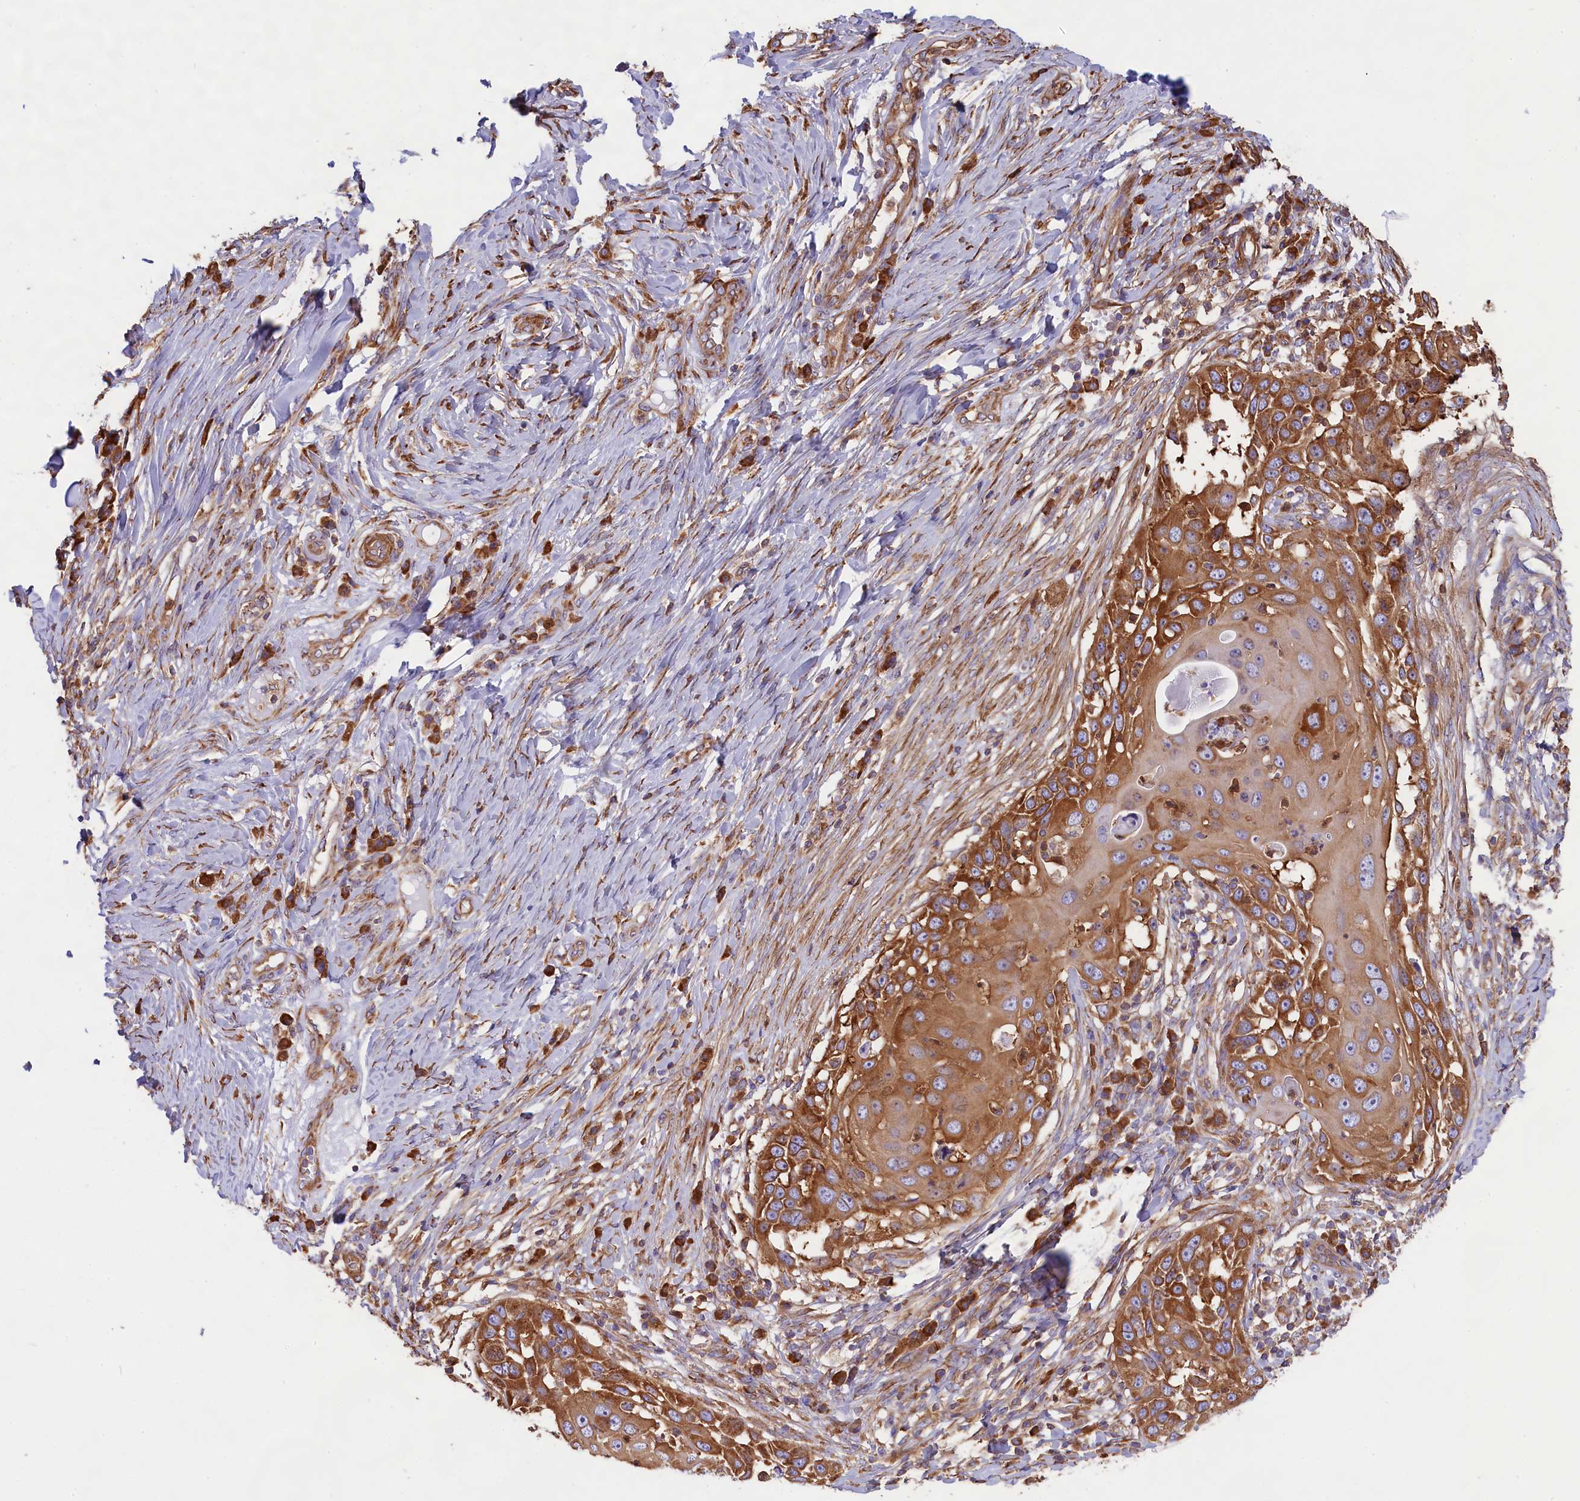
{"staining": {"intensity": "strong", "quantity": ">75%", "location": "cytoplasmic/membranous"}, "tissue": "skin cancer", "cell_type": "Tumor cells", "image_type": "cancer", "snomed": [{"axis": "morphology", "description": "Squamous cell carcinoma, NOS"}, {"axis": "topography", "description": "Skin"}], "caption": "This micrograph demonstrates immunohistochemistry staining of squamous cell carcinoma (skin), with high strong cytoplasmic/membranous staining in about >75% of tumor cells.", "gene": "GYS1", "patient": {"sex": "female", "age": 44}}